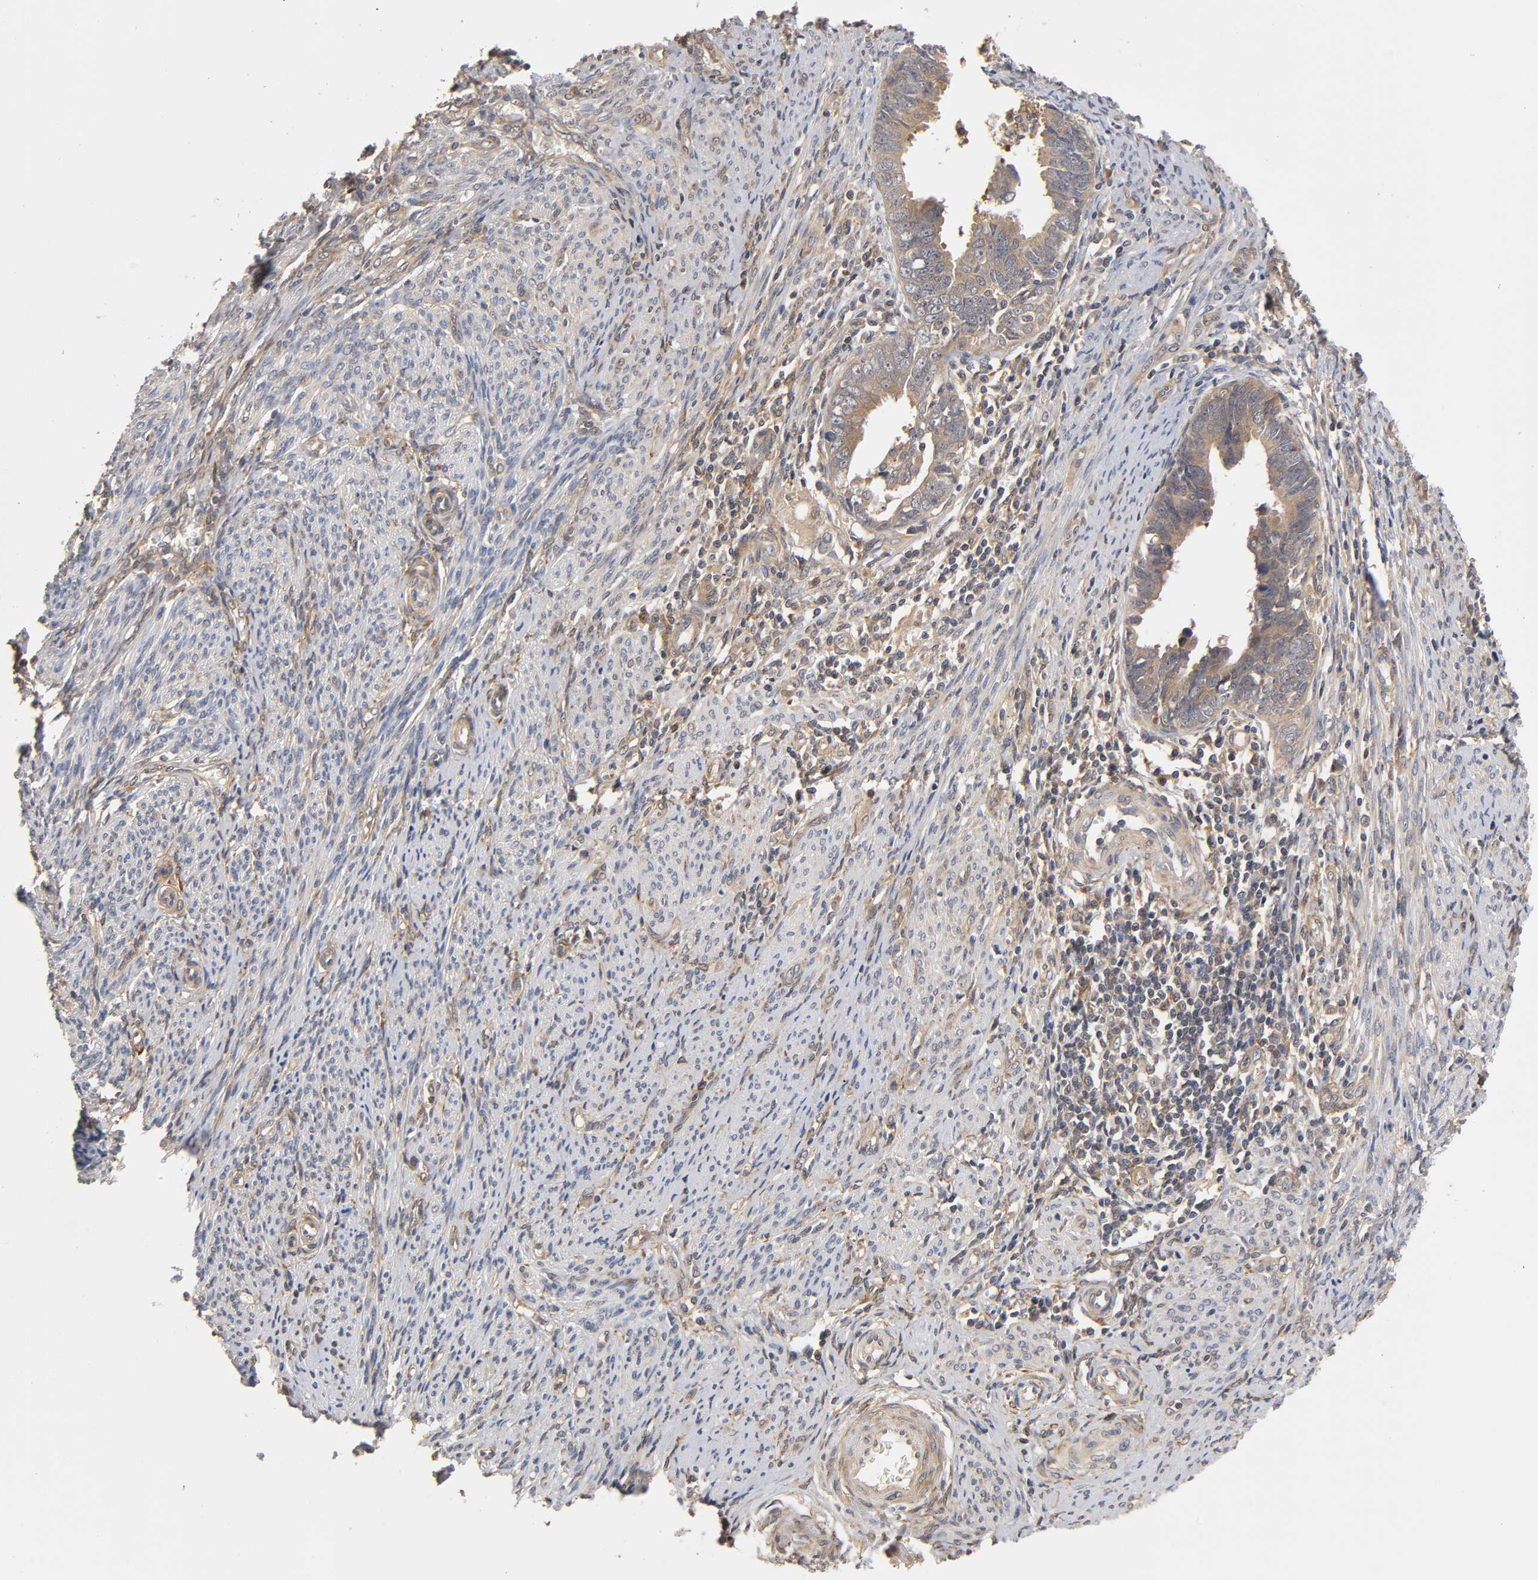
{"staining": {"intensity": "weak", "quantity": ">75%", "location": "cytoplasmic/membranous"}, "tissue": "endometrial cancer", "cell_type": "Tumor cells", "image_type": "cancer", "snomed": [{"axis": "morphology", "description": "Adenocarcinoma, NOS"}, {"axis": "topography", "description": "Endometrium"}], "caption": "Protein staining of endometrial cancer tissue displays weak cytoplasmic/membranous positivity in about >75% of tumor cells.", "gene": "PDE5A", "patient": {"sex": "female", "age": 75}}